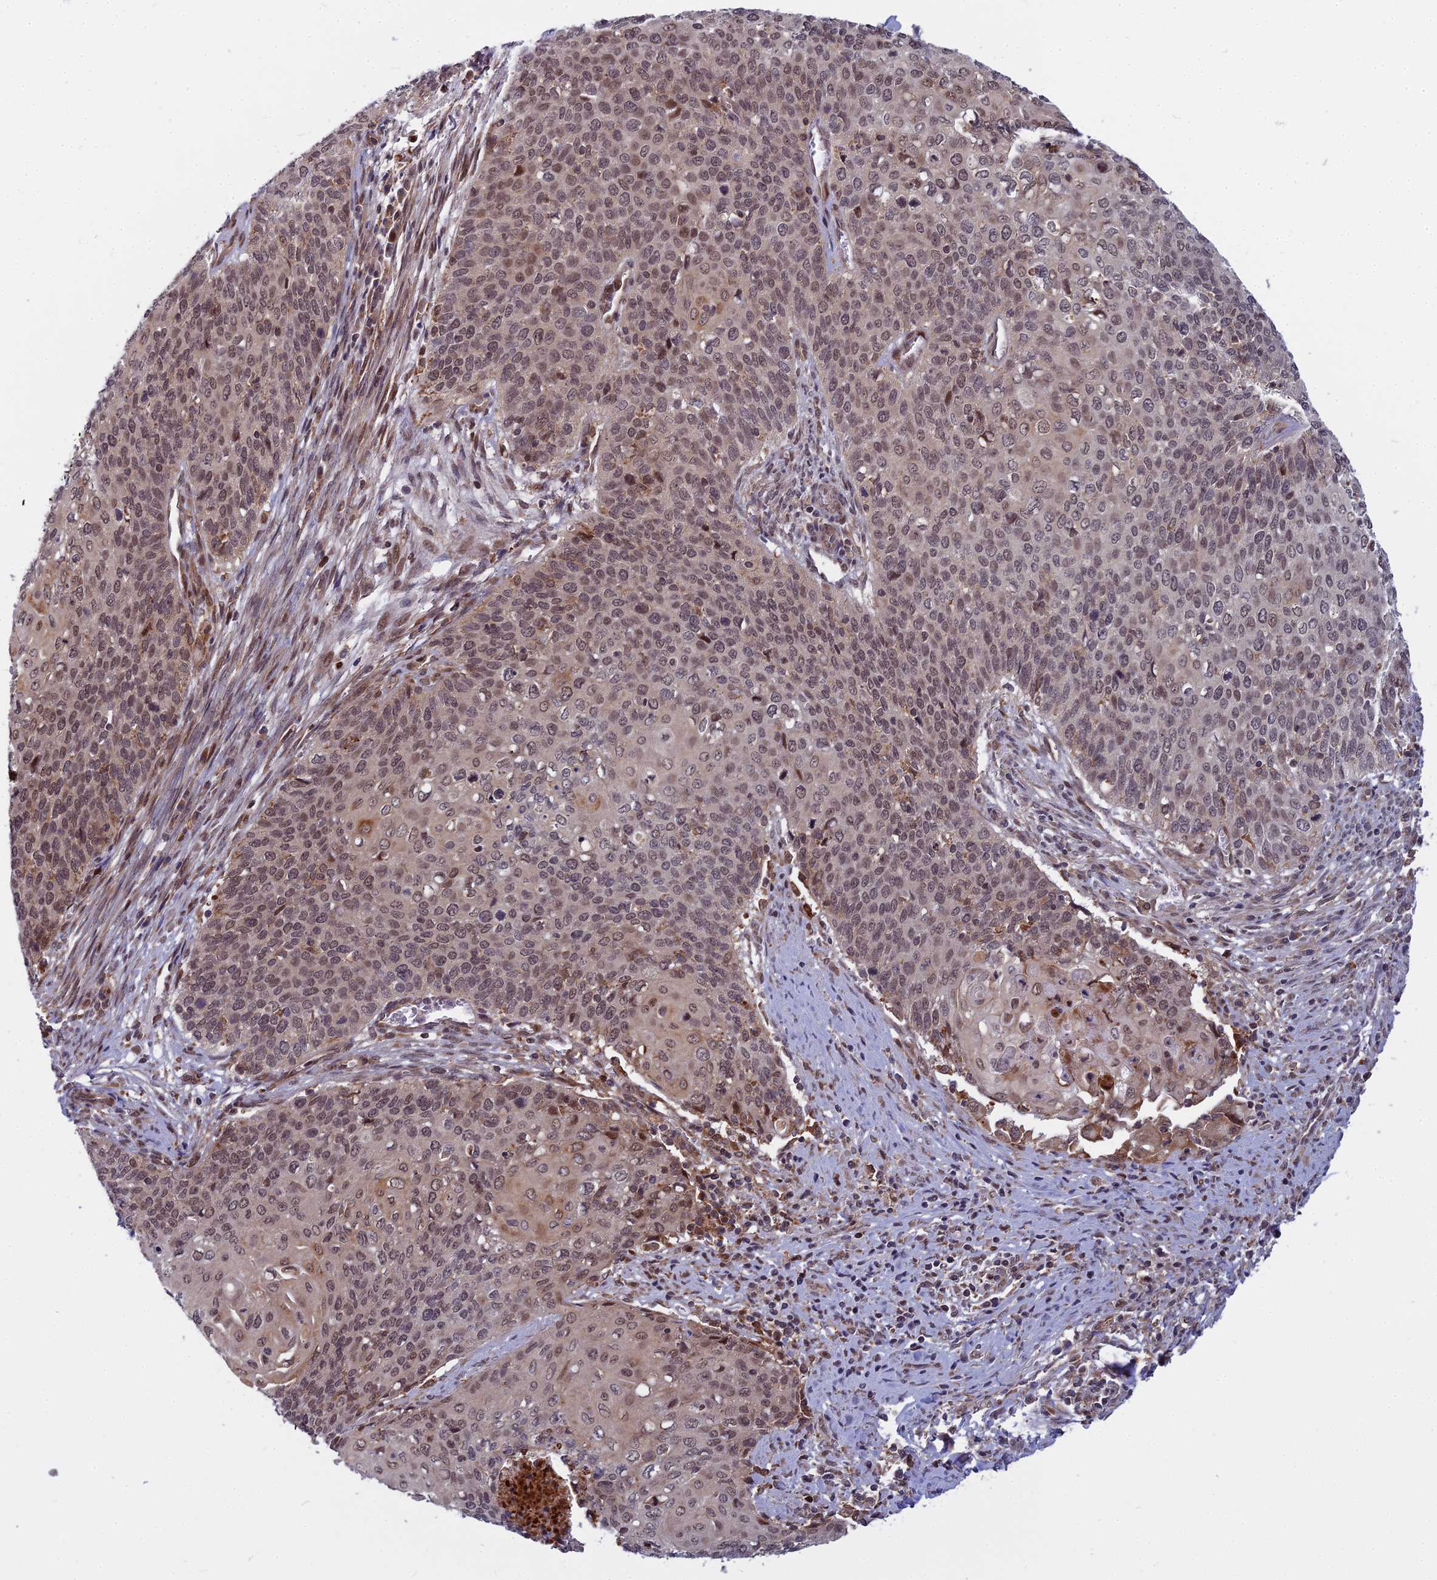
{"staining": {"intensity": "moderate", "quantity": "25%-75%", "location": "nuclear"}, "tissue": "cervical cancer", "cell_type": "Tumor cells", "image_type": "cancer", "snomed": [{"axis": "morphology", "description": "Squamous cell carcinoma, NOS"}, {"axis": "topography", "description": "Cervix"}], "caption": "Cervical squamous cell carcinoma stained for a protein (brown) reveals moderate nuclear positive positivity in about 25%-75% of tumor cells.", "gene": "COMMD2", "patient": {"sex": "female", "age": 39}}